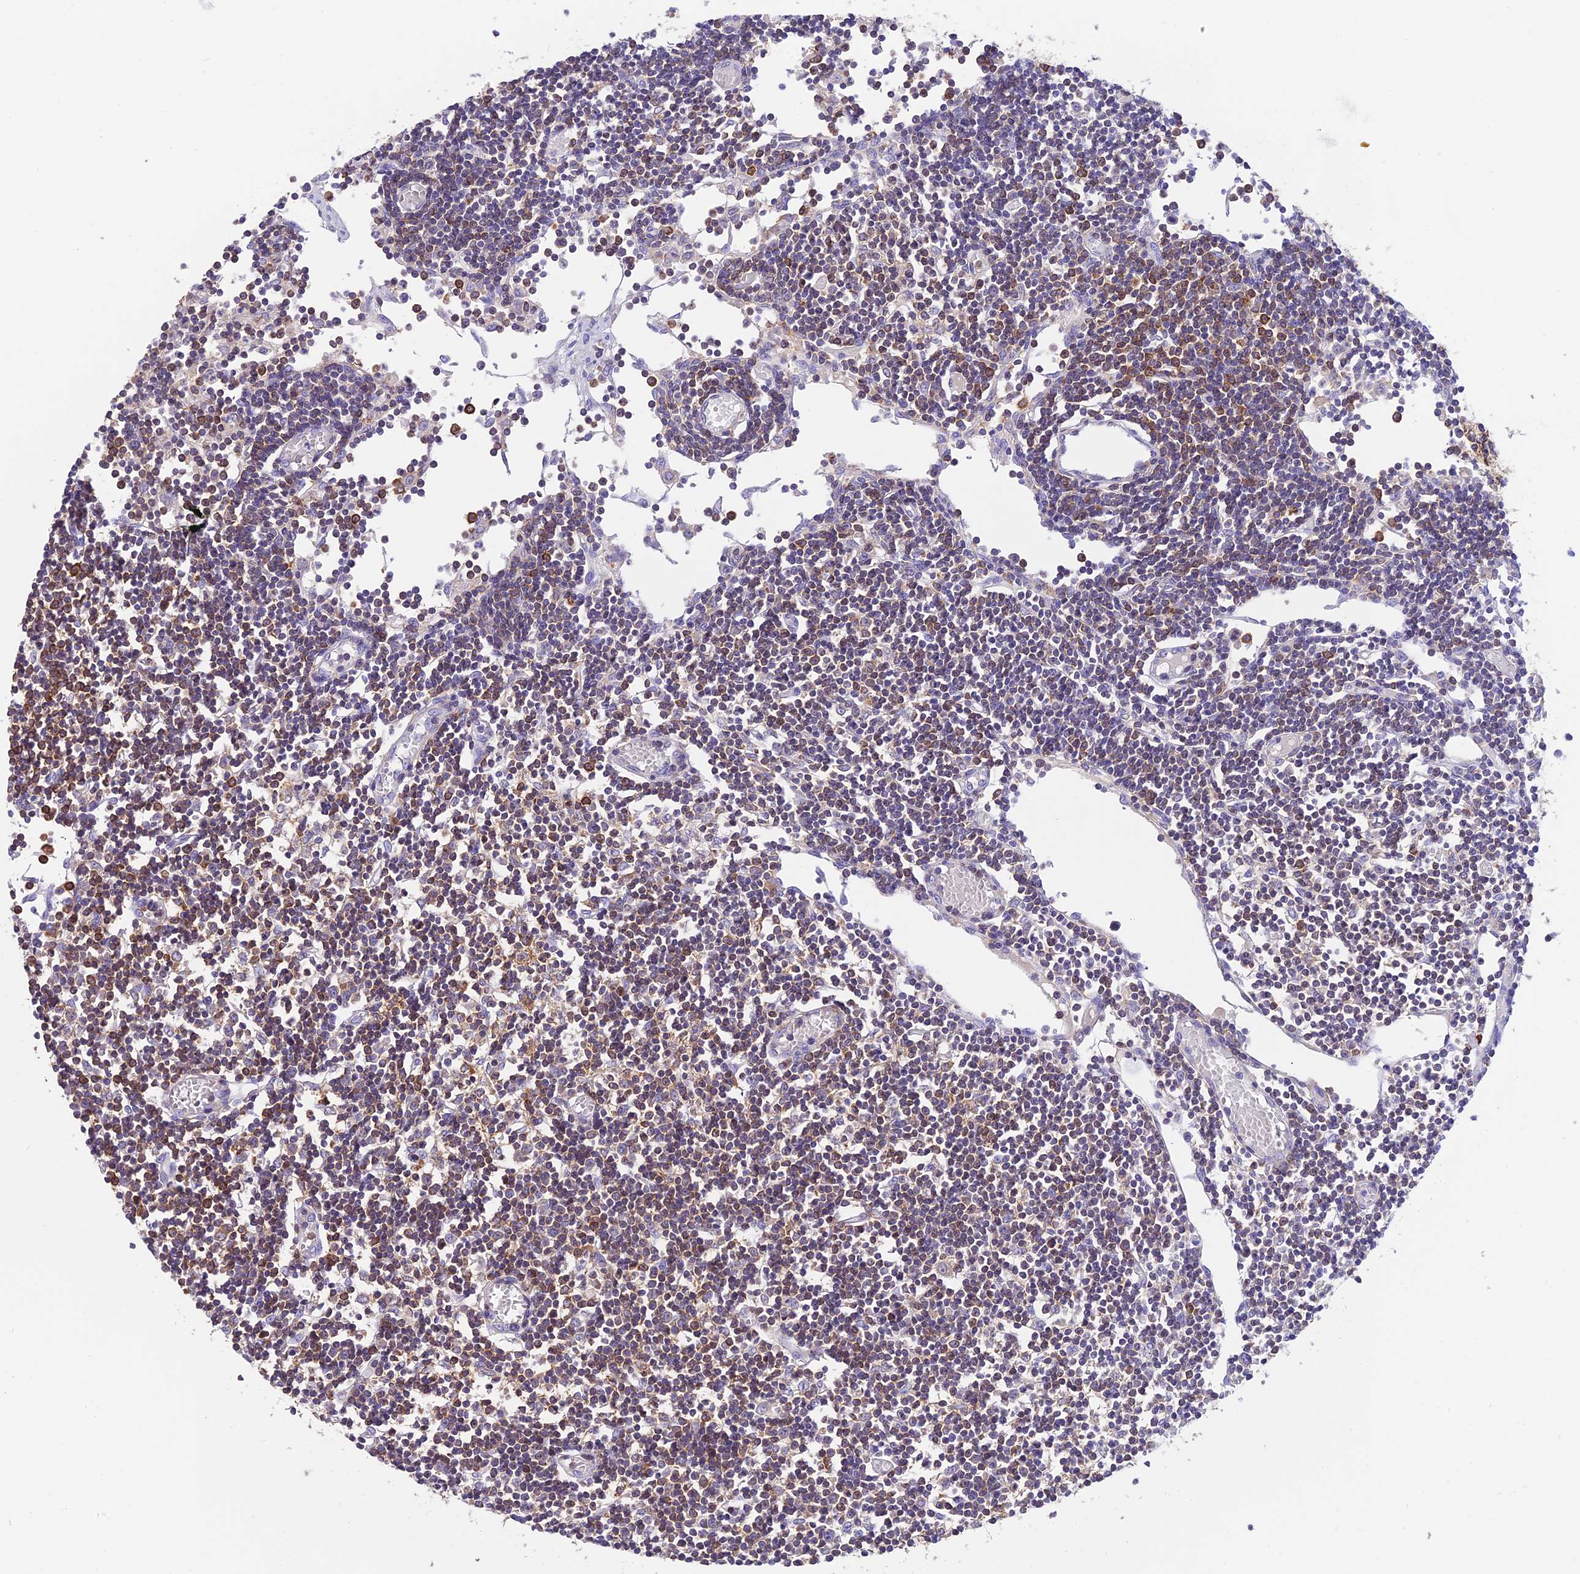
{"staining": {"intensity": "negative", "quantity": "none", "location": "none"}, "tissue": "lymph node", "cell_type": "Germinal center cells", "image_type": "normal", "snomed": [{"axis": "morphology", "description": "Normal tissue, NOS"}, {"axis": "topography", "description": "Lymph node"}], "caption": "Lymph node stained for a protein using immunohistochemistry (IHC) exhibits no expression germinal center cells.", "gene": "LPXN", "patient": {"sex": "female", "age": 11}}